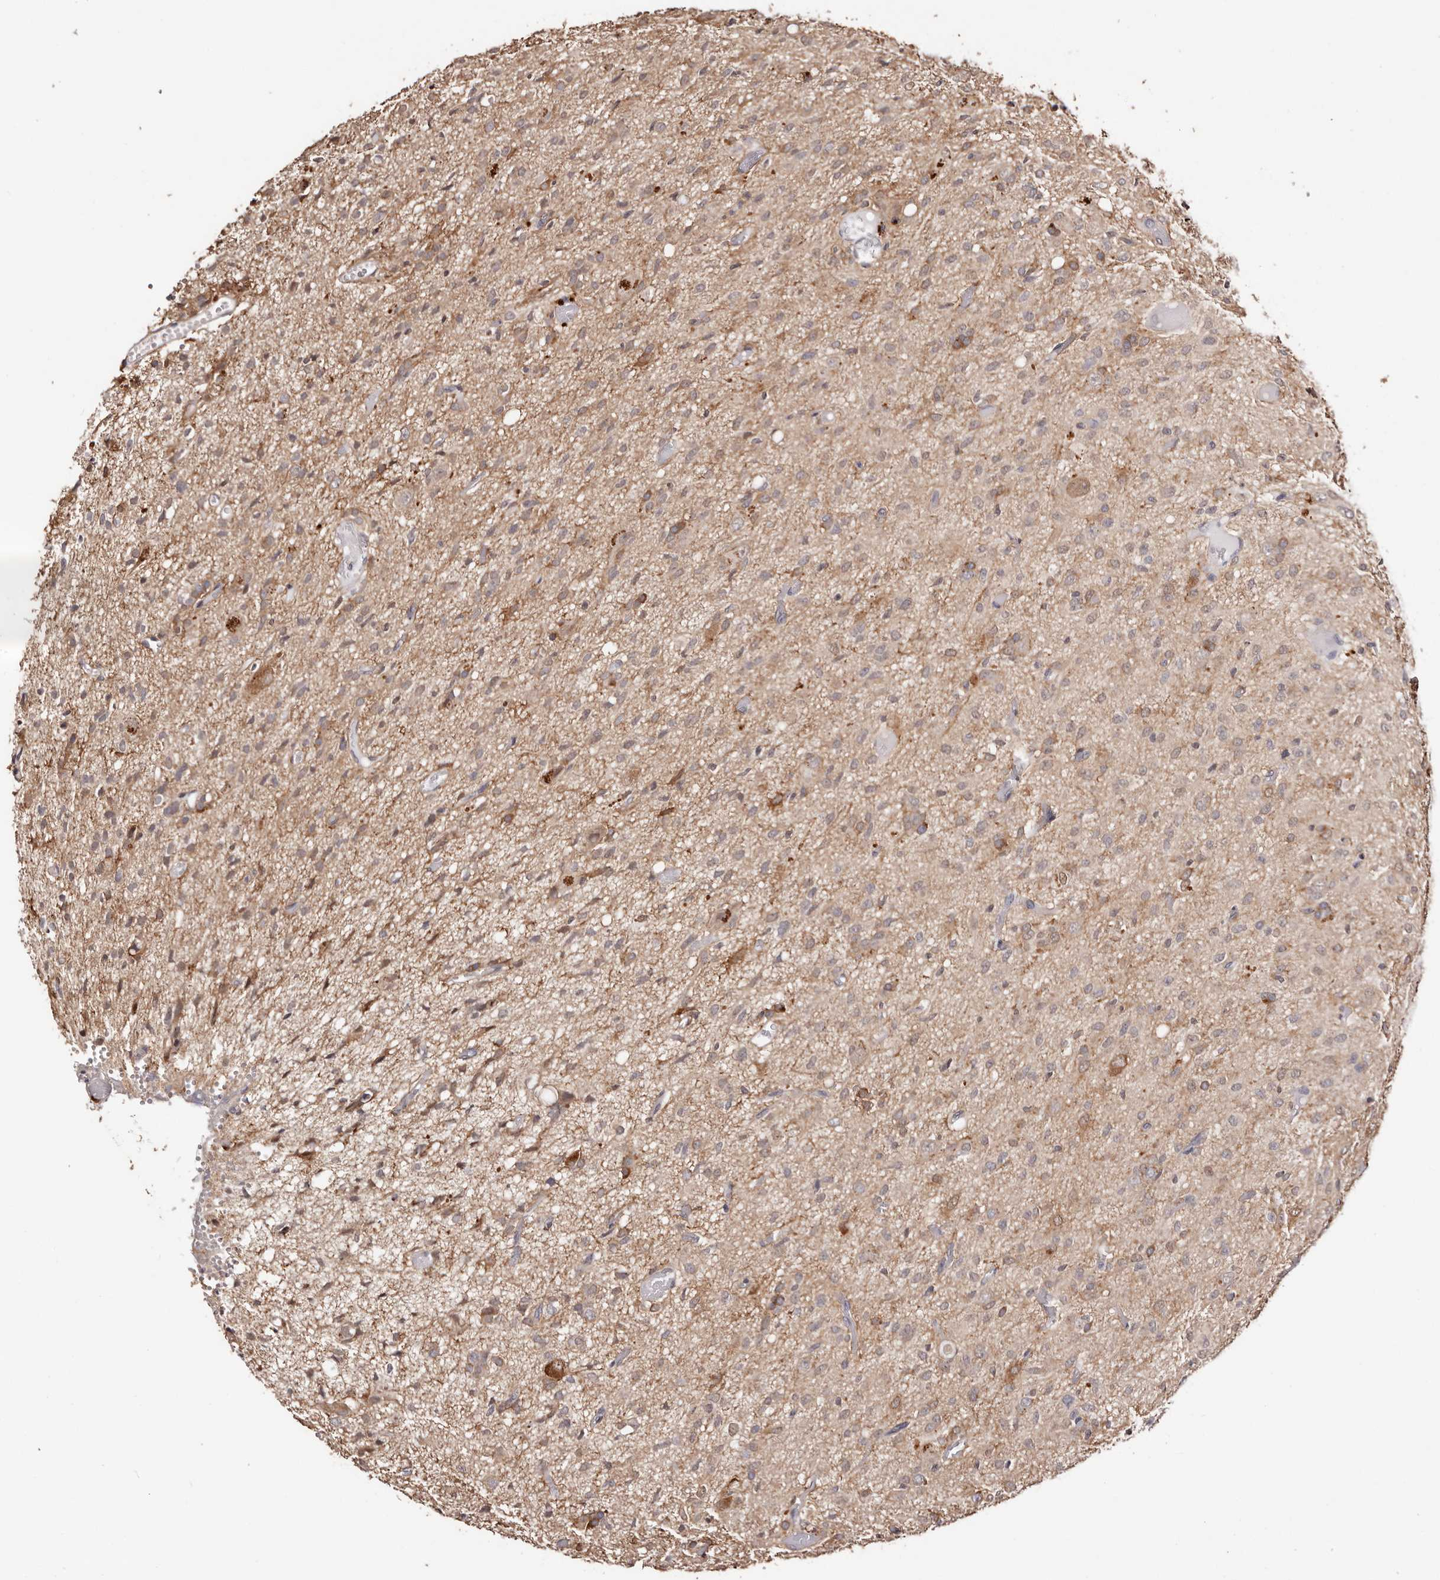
{"staining": {"intensity": "weak", "quantity": ">75%", "location": "cytoplasmic/membranous"}, "tissue": "glioma", "cell_type": "Tumor cells", "image_type": "cancer", "snomed": [{"axis": "morphology", "description": "Glioma, malignant, High grade"}, {"axis": "topography", "description": "Brain"}], "caption": "Immunohistochemical staining of human high-grade glioma (malignant) shows weak cytoplasmic/membranous protein positivity in approximately >75% of tumor cells.", "gene": "TYW3", "patient": {"sex": "female", "age": 59}}